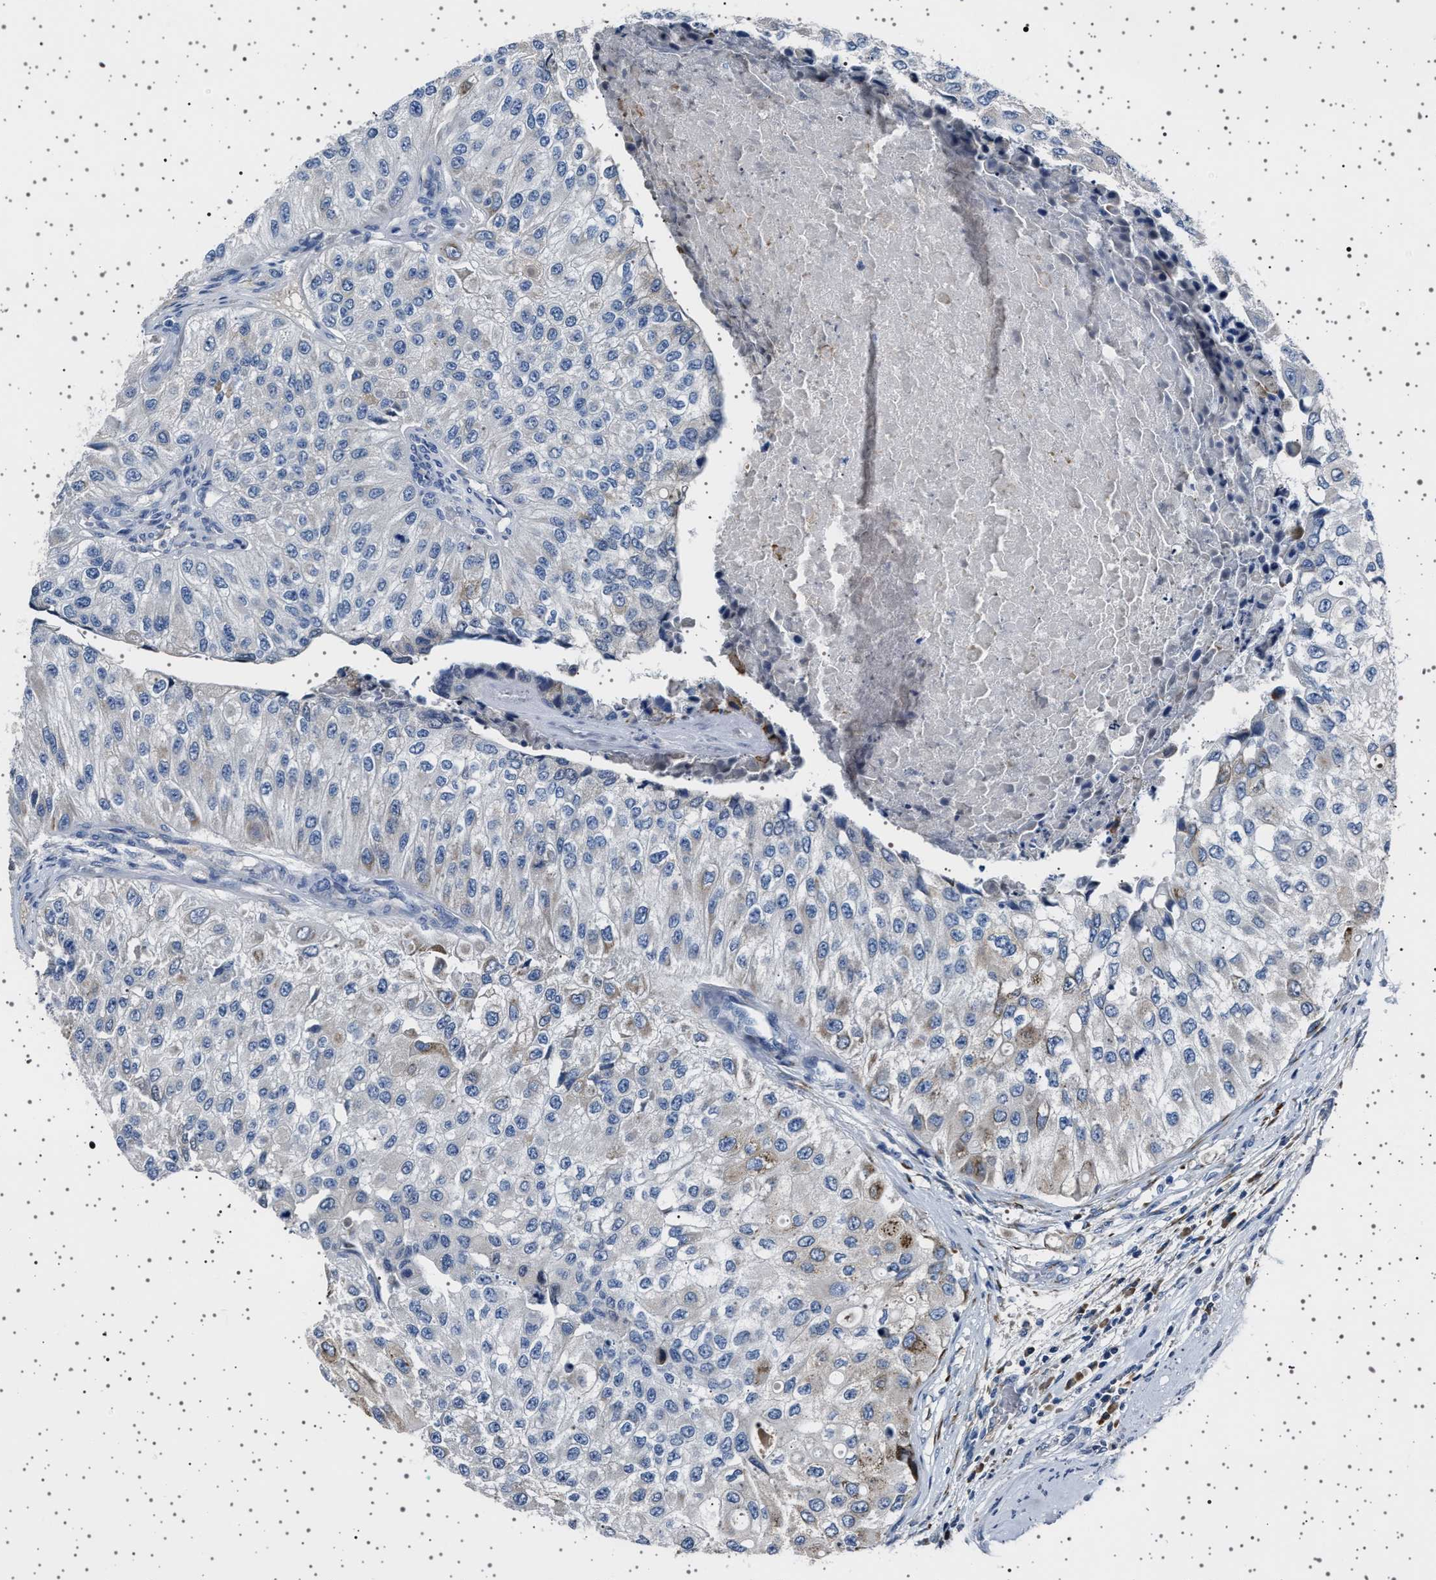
{"staining": {"intensity": "weak", "quantity": "<25%", "location": "cytoplasmic/membranous"}, "tissue": "urothelial cancer", "cell_type": "Tumor cells", "image_type": "cancer", "snomed": [{"axis": "morphology", "description": "Urothelial carcinoma, High grade"}, {"axis": "topography", "description": "Kidney"}, {"axis": "topography", "description": "Urinary bladder"}], "caption": "The photomicrograph exhibits no staining of tumor cells in urothelial carcinoma (high-grade).", "gene": "FTCD", "patient": {"sex": "male", "age": 77}}